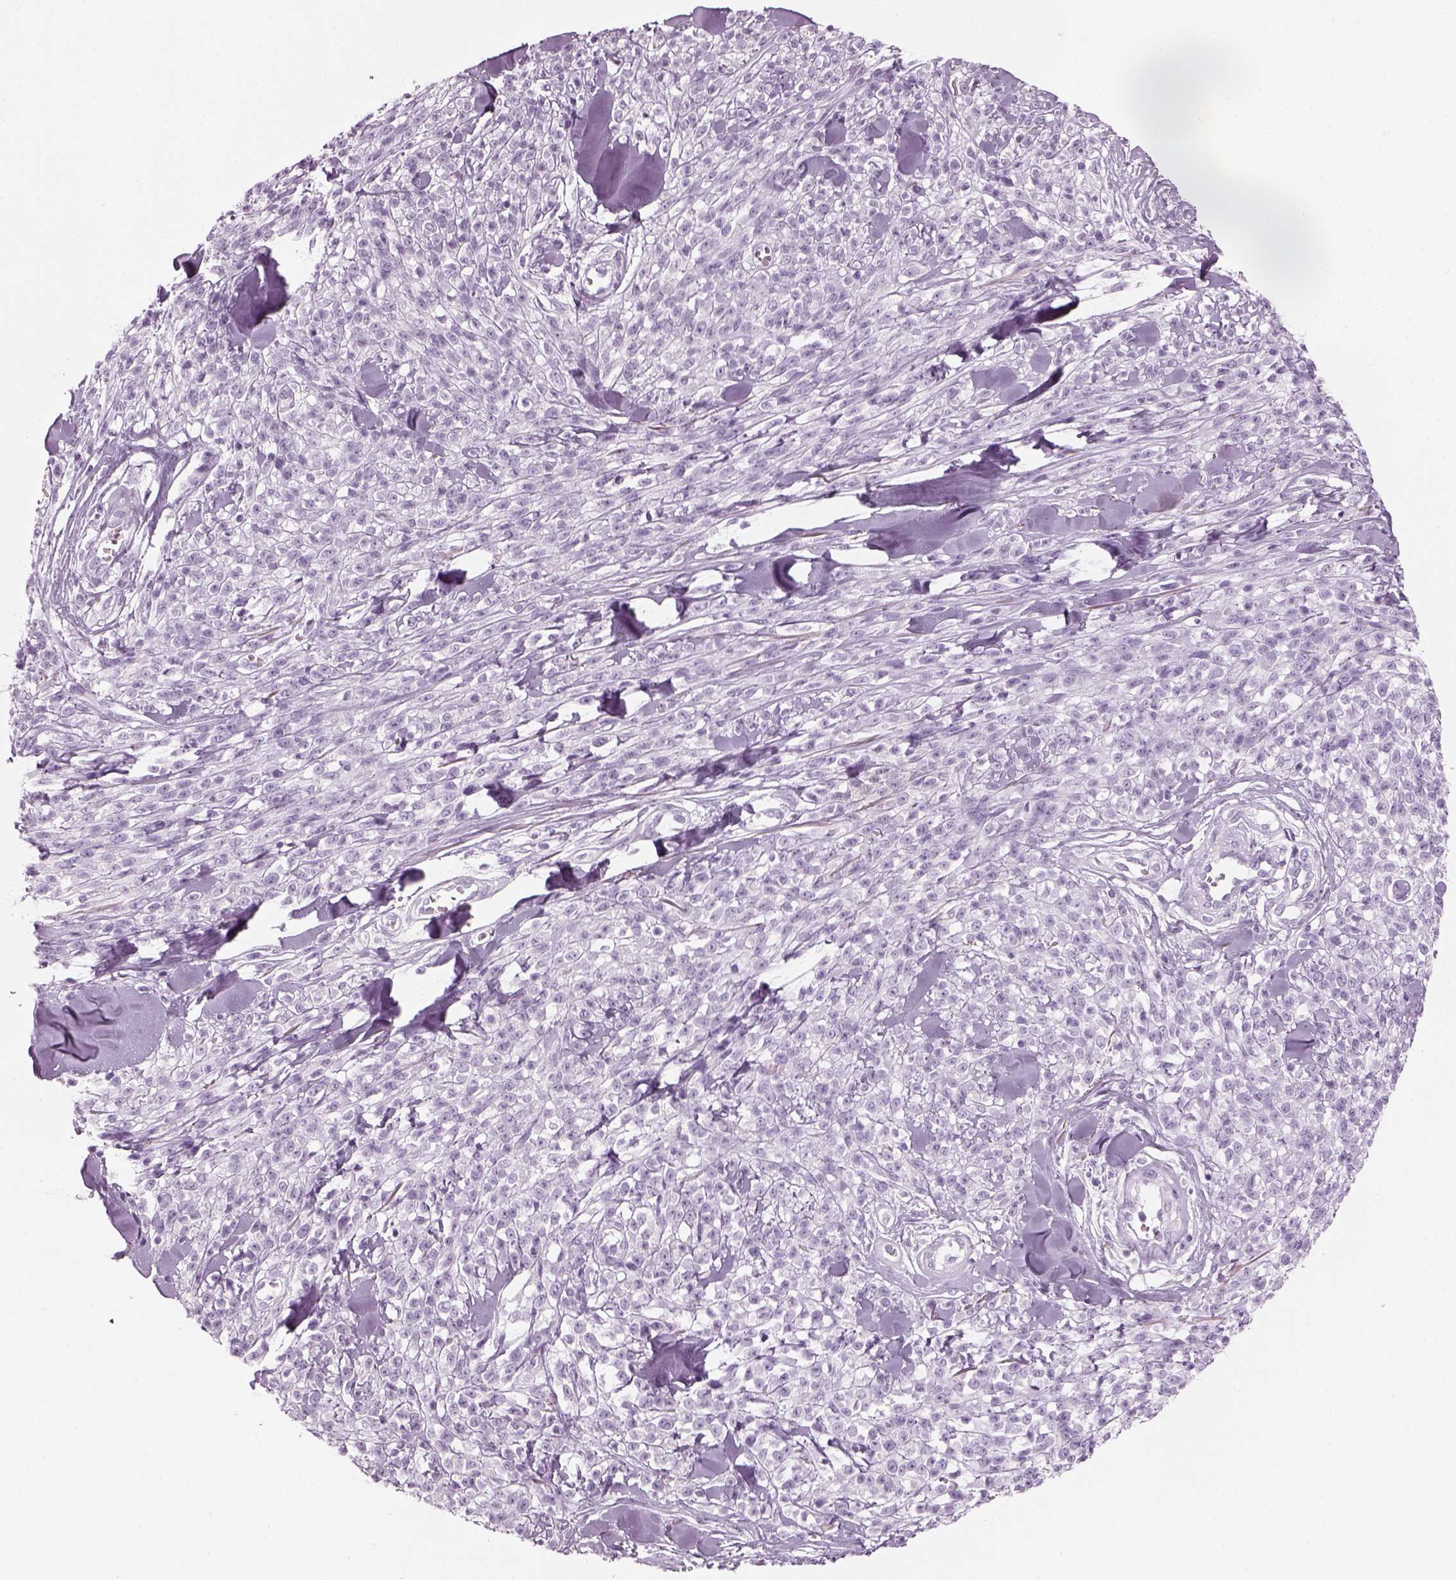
{"staining": {"intensity": "negative", "quantity": "none", "location": "none"}, "tissue": "melanoma", "cell_type": "Tumor cells", "image_type": "cancer", "snomed": [{"axis": "morphology", "description": "Malignant melanoma, NOS"}, {"axis": "topography", "description": "Skin"}, {"axis": "topography", "description": "Skin of trunk"}], "caption": "IHC of human melanoma reveals no positivity in tumor cells. Brightfield microscopy of immunohistochemistry (IHC) stained with DAB (3,3'-diaminobenzidine) (brown) and hematoxylin (blue), captured at high magnification.", "gene": "SAG", "patient": {"sex": "male", "age": 74}}